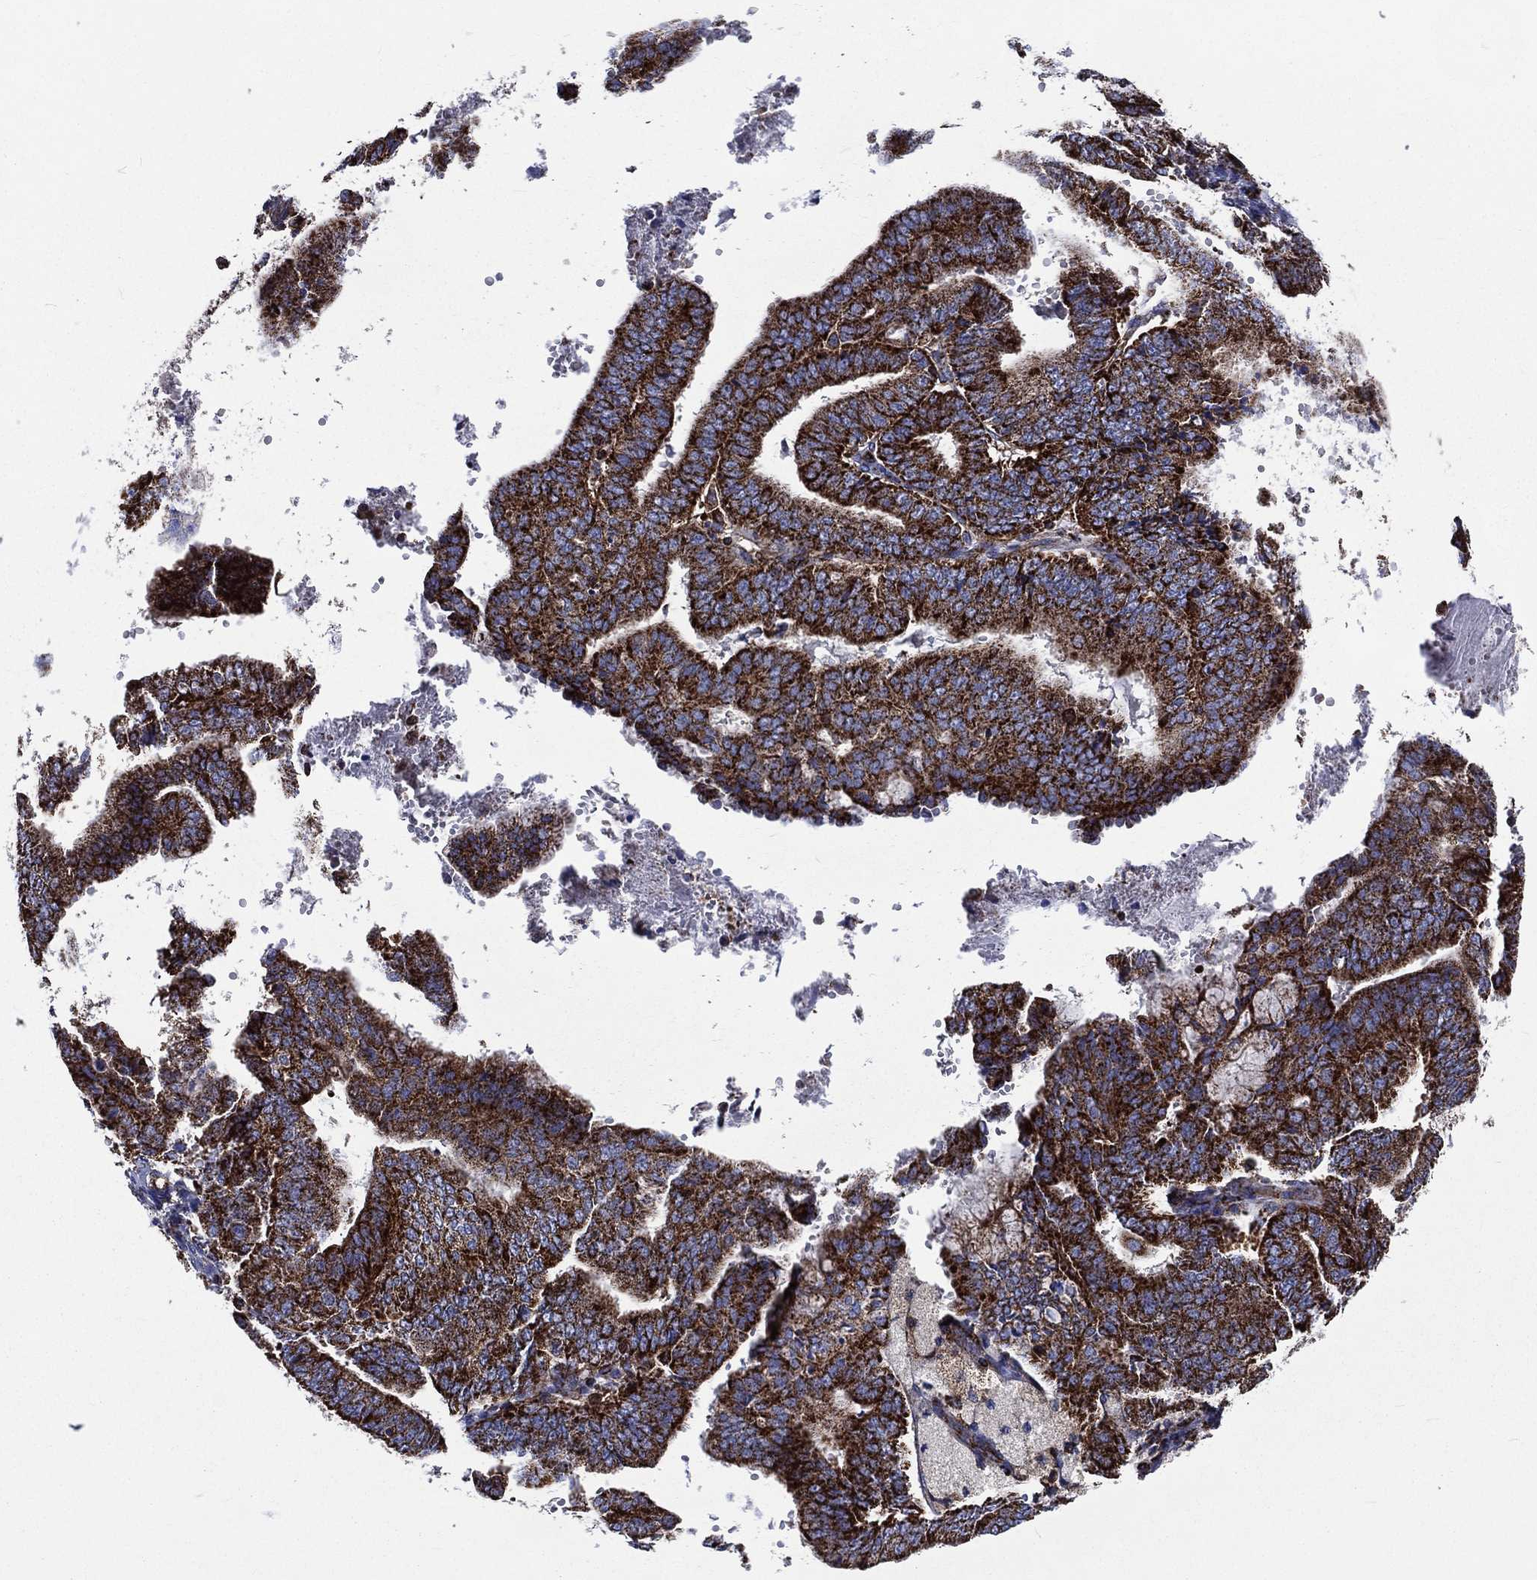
{"staining": {"intensity": "strong", "quantity": ">75%", "location": "cytoplasmic/membranous"}, "tissue": "endometrial cancer", "cell_type": "Tumor cells", "image_type": "cancer", "snomed": [{"axis": "morphology", "description": "Adenocarcinoma, NOS"}, {"axis": "topography", "description": "Endometrium"}], "caption": "Immunohistochemical staining of human endometrial adenocarcinoma shows high levels of strong cytoplasmic/membranous positivity in approximately >75% of tumor cells.", "gene": "ANKRD37", "patient": {"sex": "female", "age": 63}}